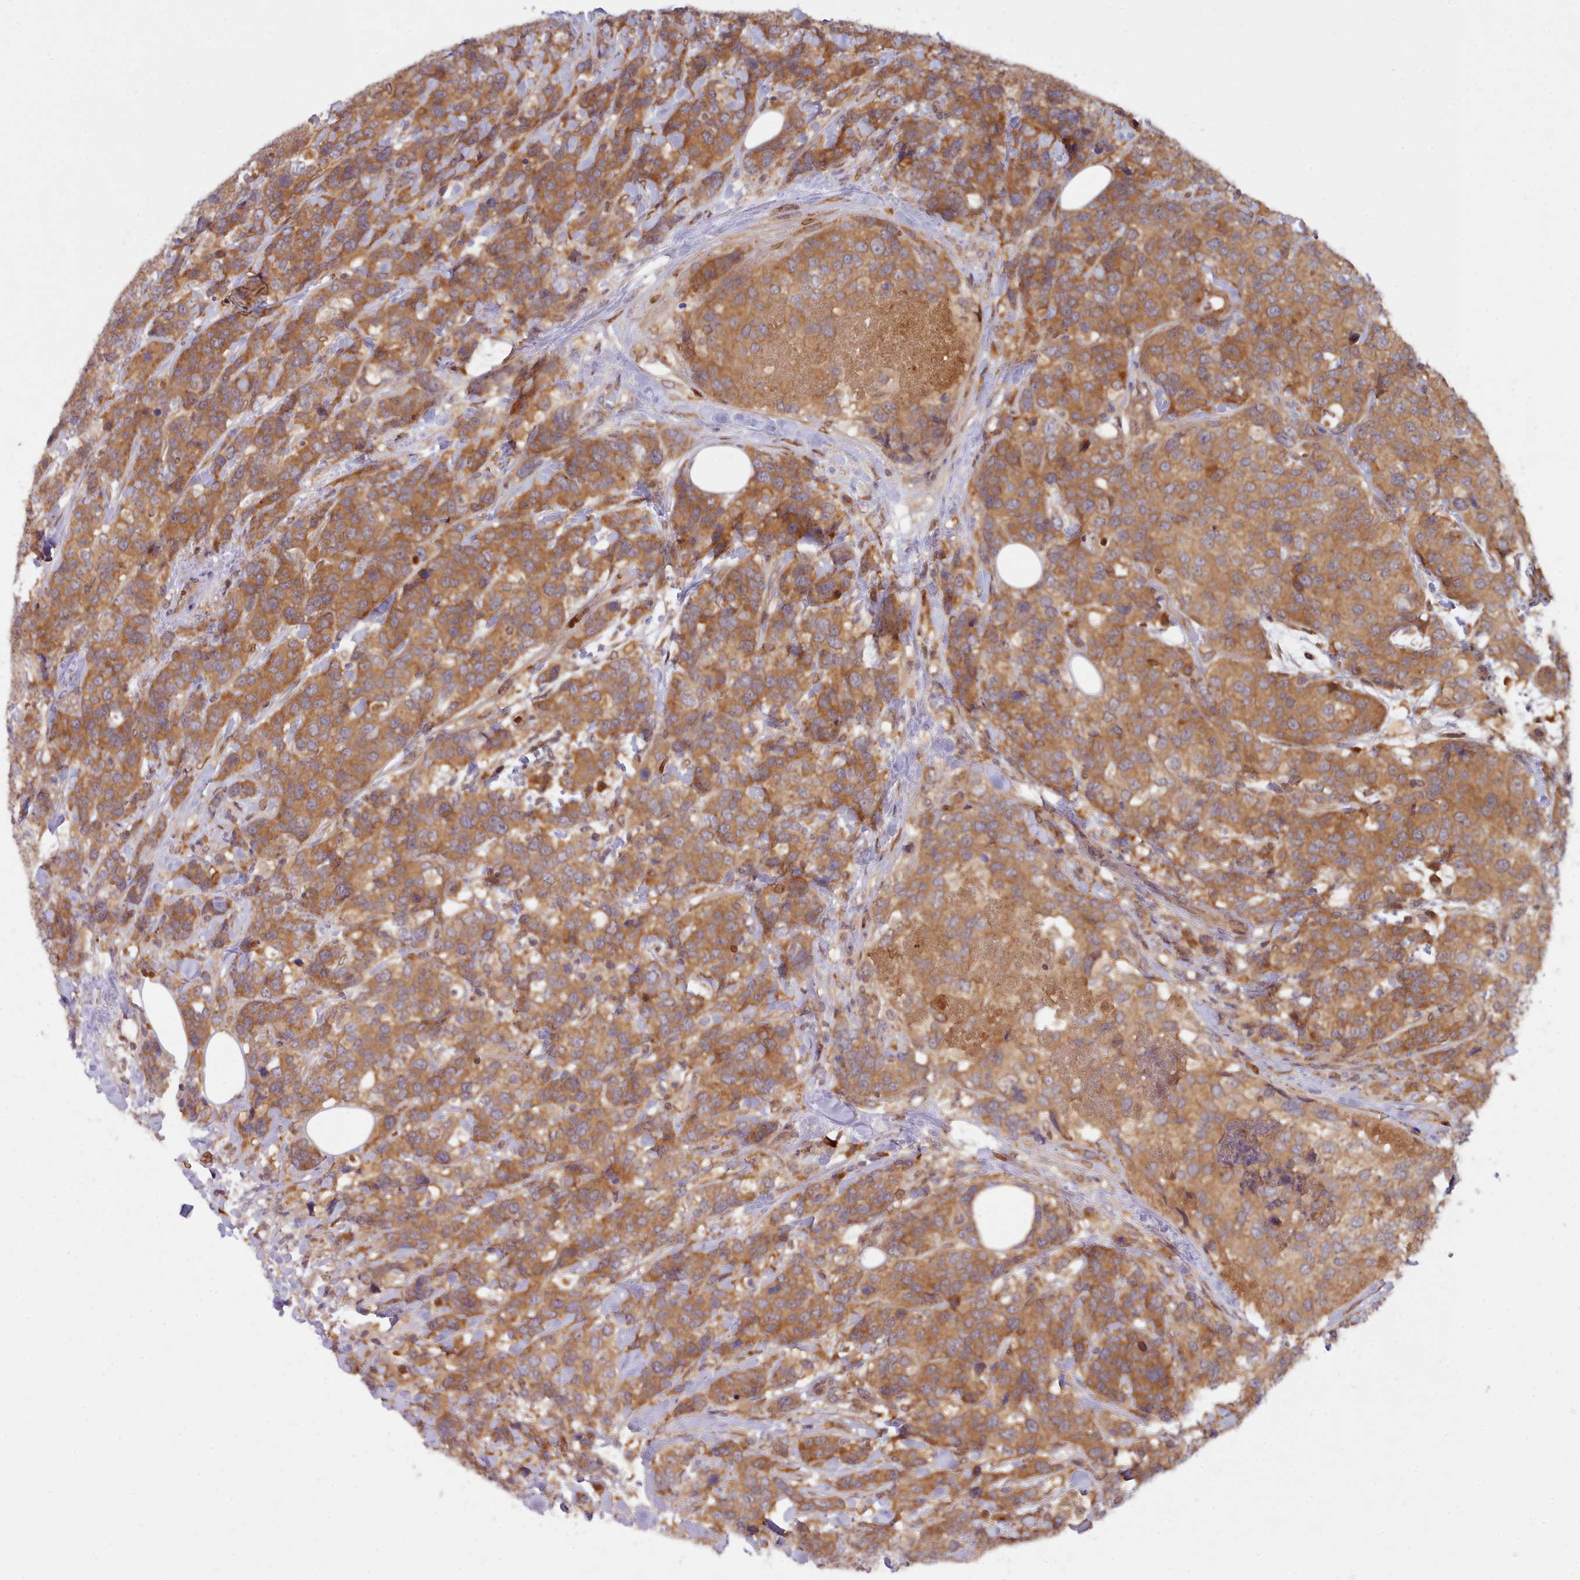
{"staining": {"intensity": "moderate", "quantity": ">75%", "location": "cytoplasmic/membranous"}, "tissue": "breast cancer", "cell_type": "Tumor cells", "image_type": "cancer", "snomed": [{"axis": "morphology", "description": "Lobular carcinoma"}, {"axis": "topography", "description": "Breast"}], "caption": "Breast cancer (lobular carcinoma) stained with a brown dye reveals moderate cytoplasmic/membranous positive staining in about >75% of tumor cells.", "gene": "UBE2G1", "patient": {"sex": "female", "age": 59}}